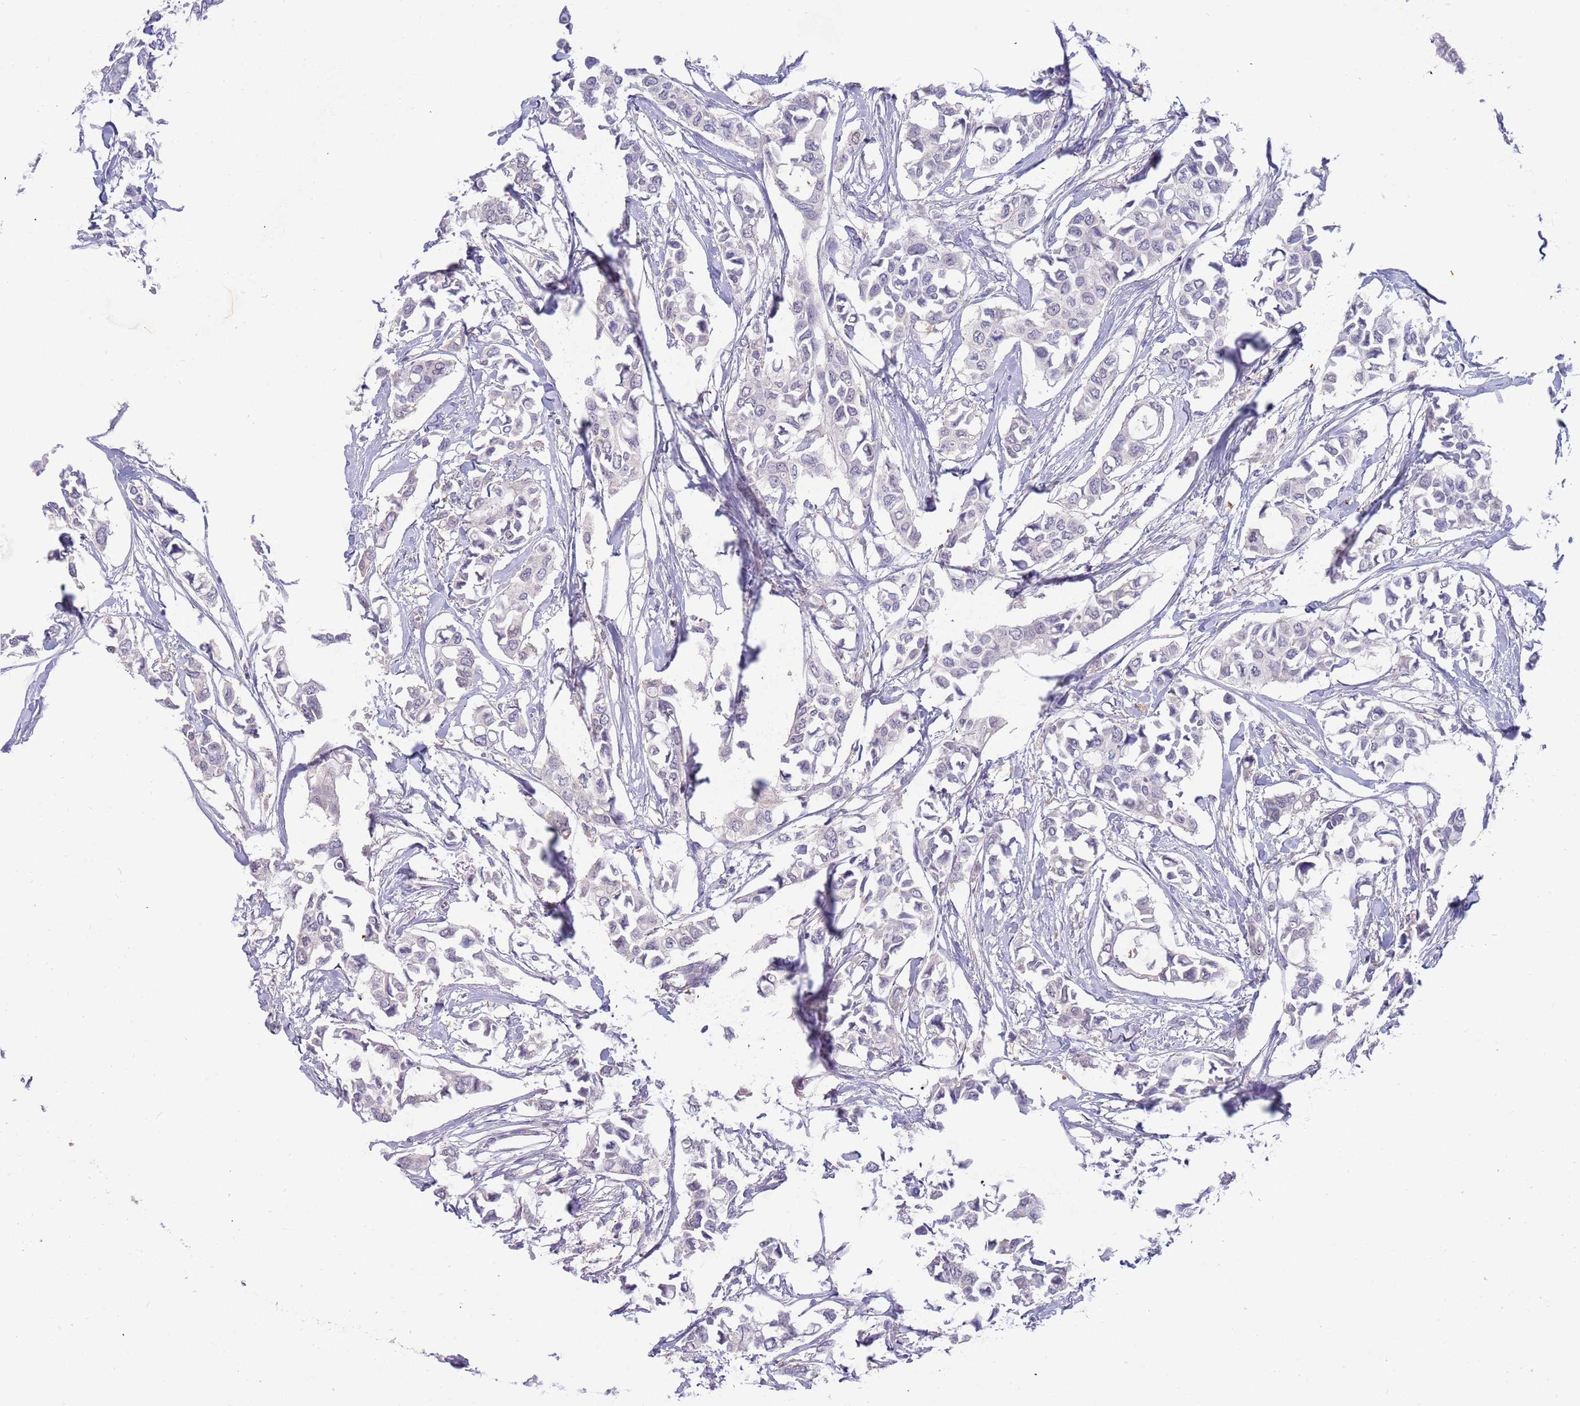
{"staining": {"intensity": "negative", "quantity": "none", "location": "none"}, "tissue": "breast cancer", "cell_type": "Tumor cells", "image_type": "cancer", "snomed": [{"axis": "morphology", "description": "Duct carcinoma"}, {"axis": "topography", "description": "Breast"}], "caption": "Breast intraductal carcinoma stained for a protein using immunohistochemistry reveals no positivity tumor cells.", "gene": "AP5S1", "patient": {"sex": "female", "age": 41}}